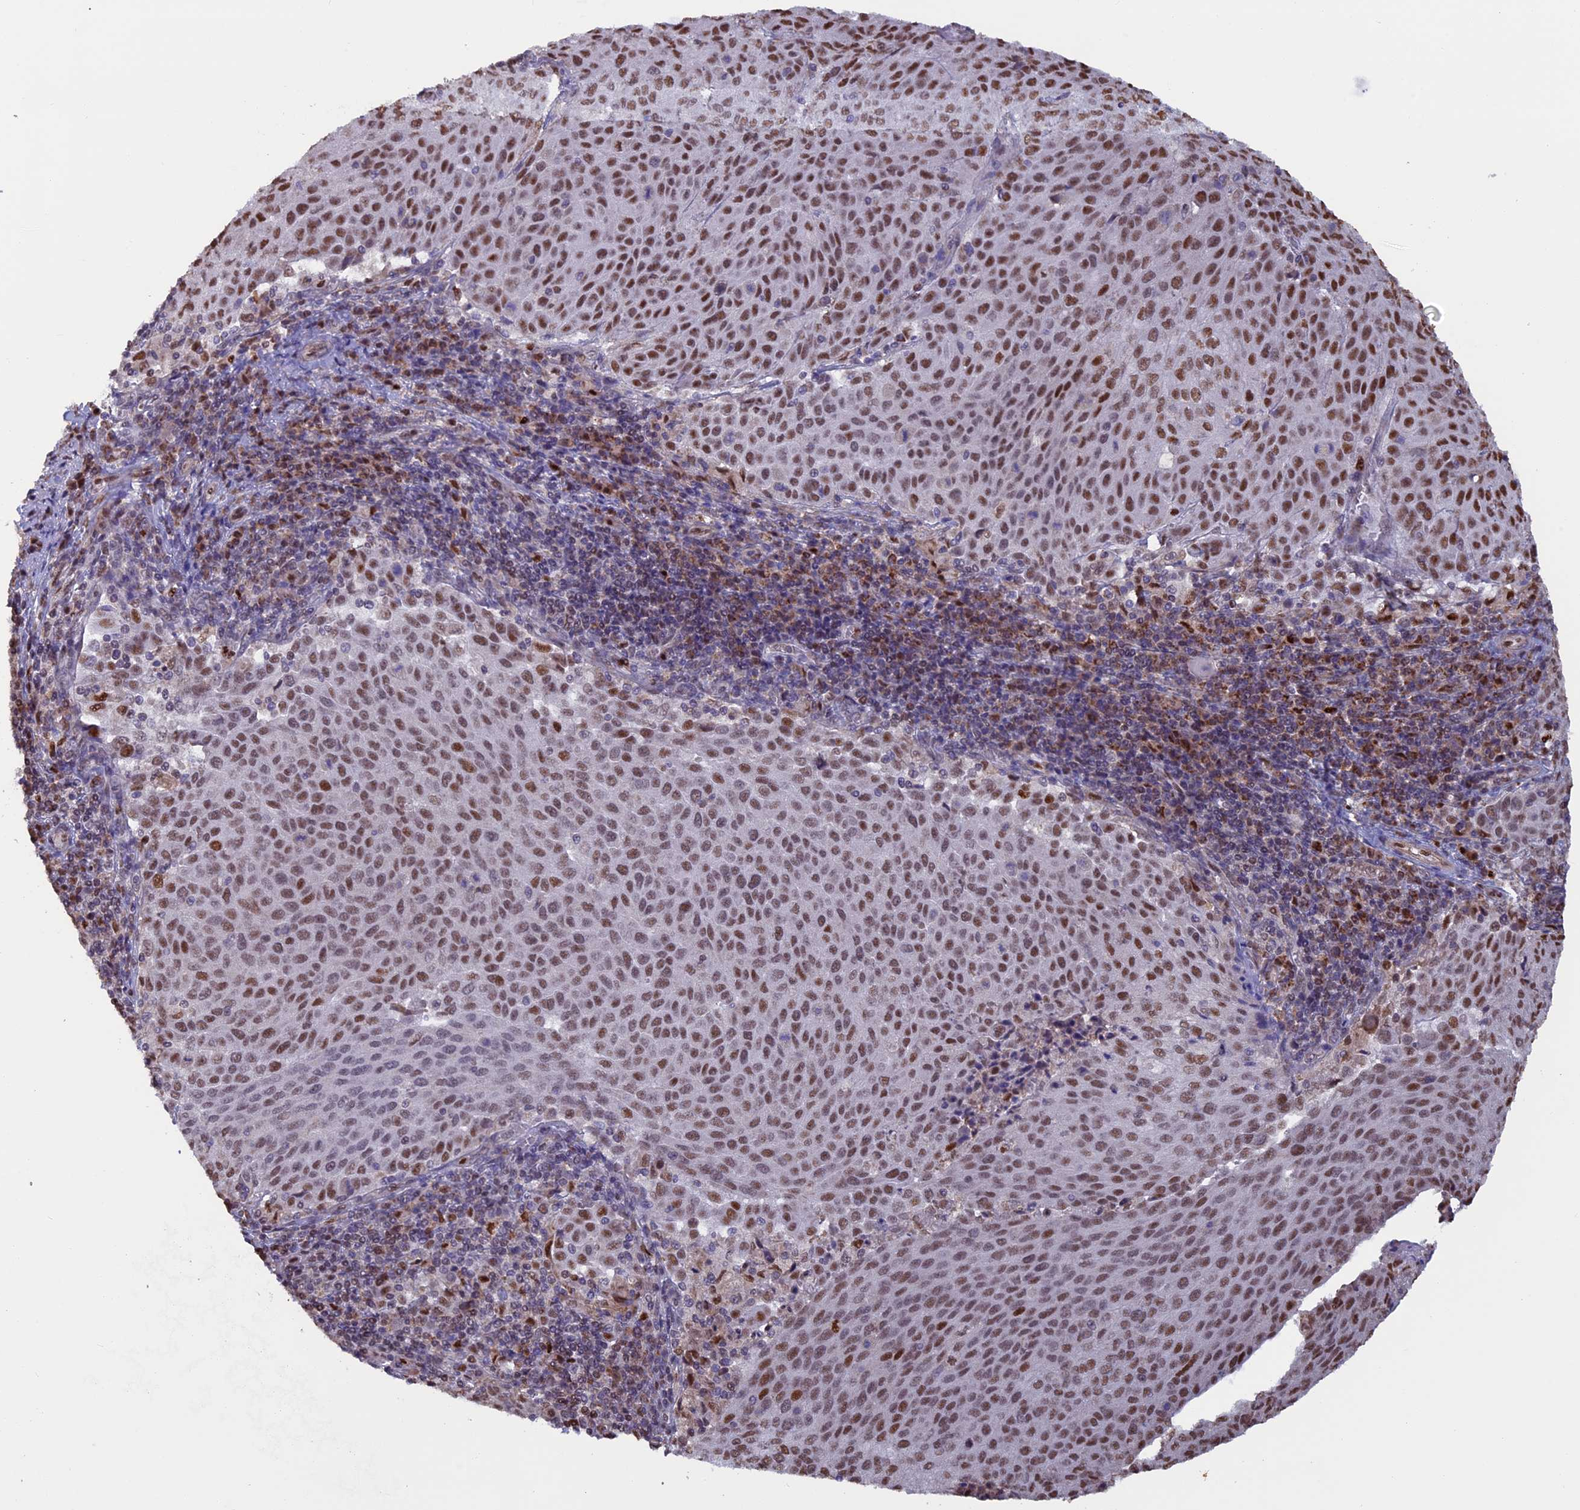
{"staining": {"intensity": "moderate", "quantity": ">75%", "location": "nuclear"}, "tissue": "cervical cancer", "cell_type": "Tumor cells", "image_type": "cancer", "snomed": [{"axis": "morphology", "description": "Squamous cell carcinoma, NOS"}, {"axis": "topography", "description": "Cervix"}], "caption": "Cervical cancer was stained to show a protein in brown. There is medium levels of moderate nuclear expression in about >75% of tumor cells.", "gene": "ACSS1", "patient": {"sex": "female", "age": 46}}